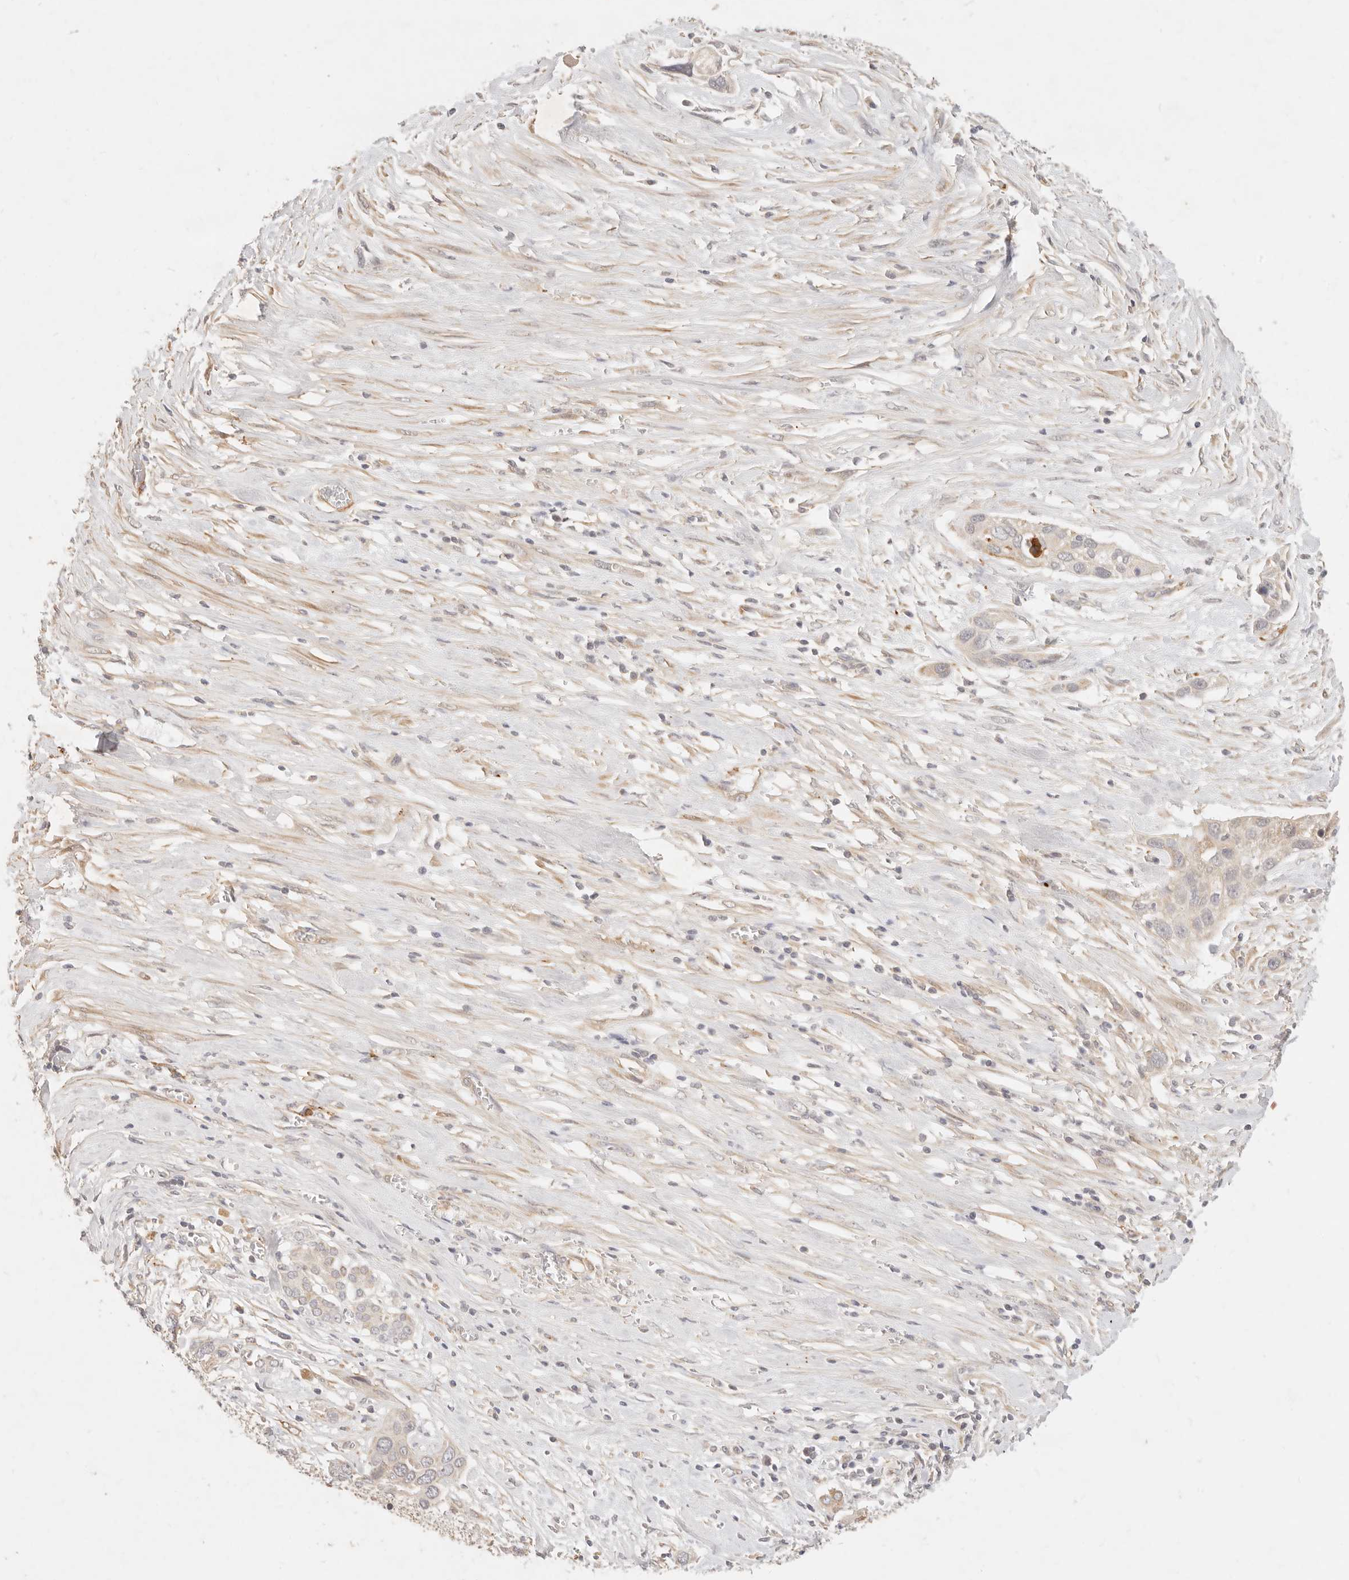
{"staining": {"intensity": "weak", "quantity": "<25%", "location": "cytoplasmic/membranous"}, "tissue": "pancreatic cancer", "cell_type": "Tumor cells", "image_type": "cancer", "snomed": [{"axis": "morphology", "description": "Adenocarcinoma, NOS"}, {"axis": "topography", "description": "Pancreas"}], "caption": "Immunohistochemical staining of human pancreatic adenocarcinoma displays no significant expression in tumor cells. (DAB IHC, high magnification).", "gene": "RUBCNL", "patient": {"sex": "female", "age": 60}}